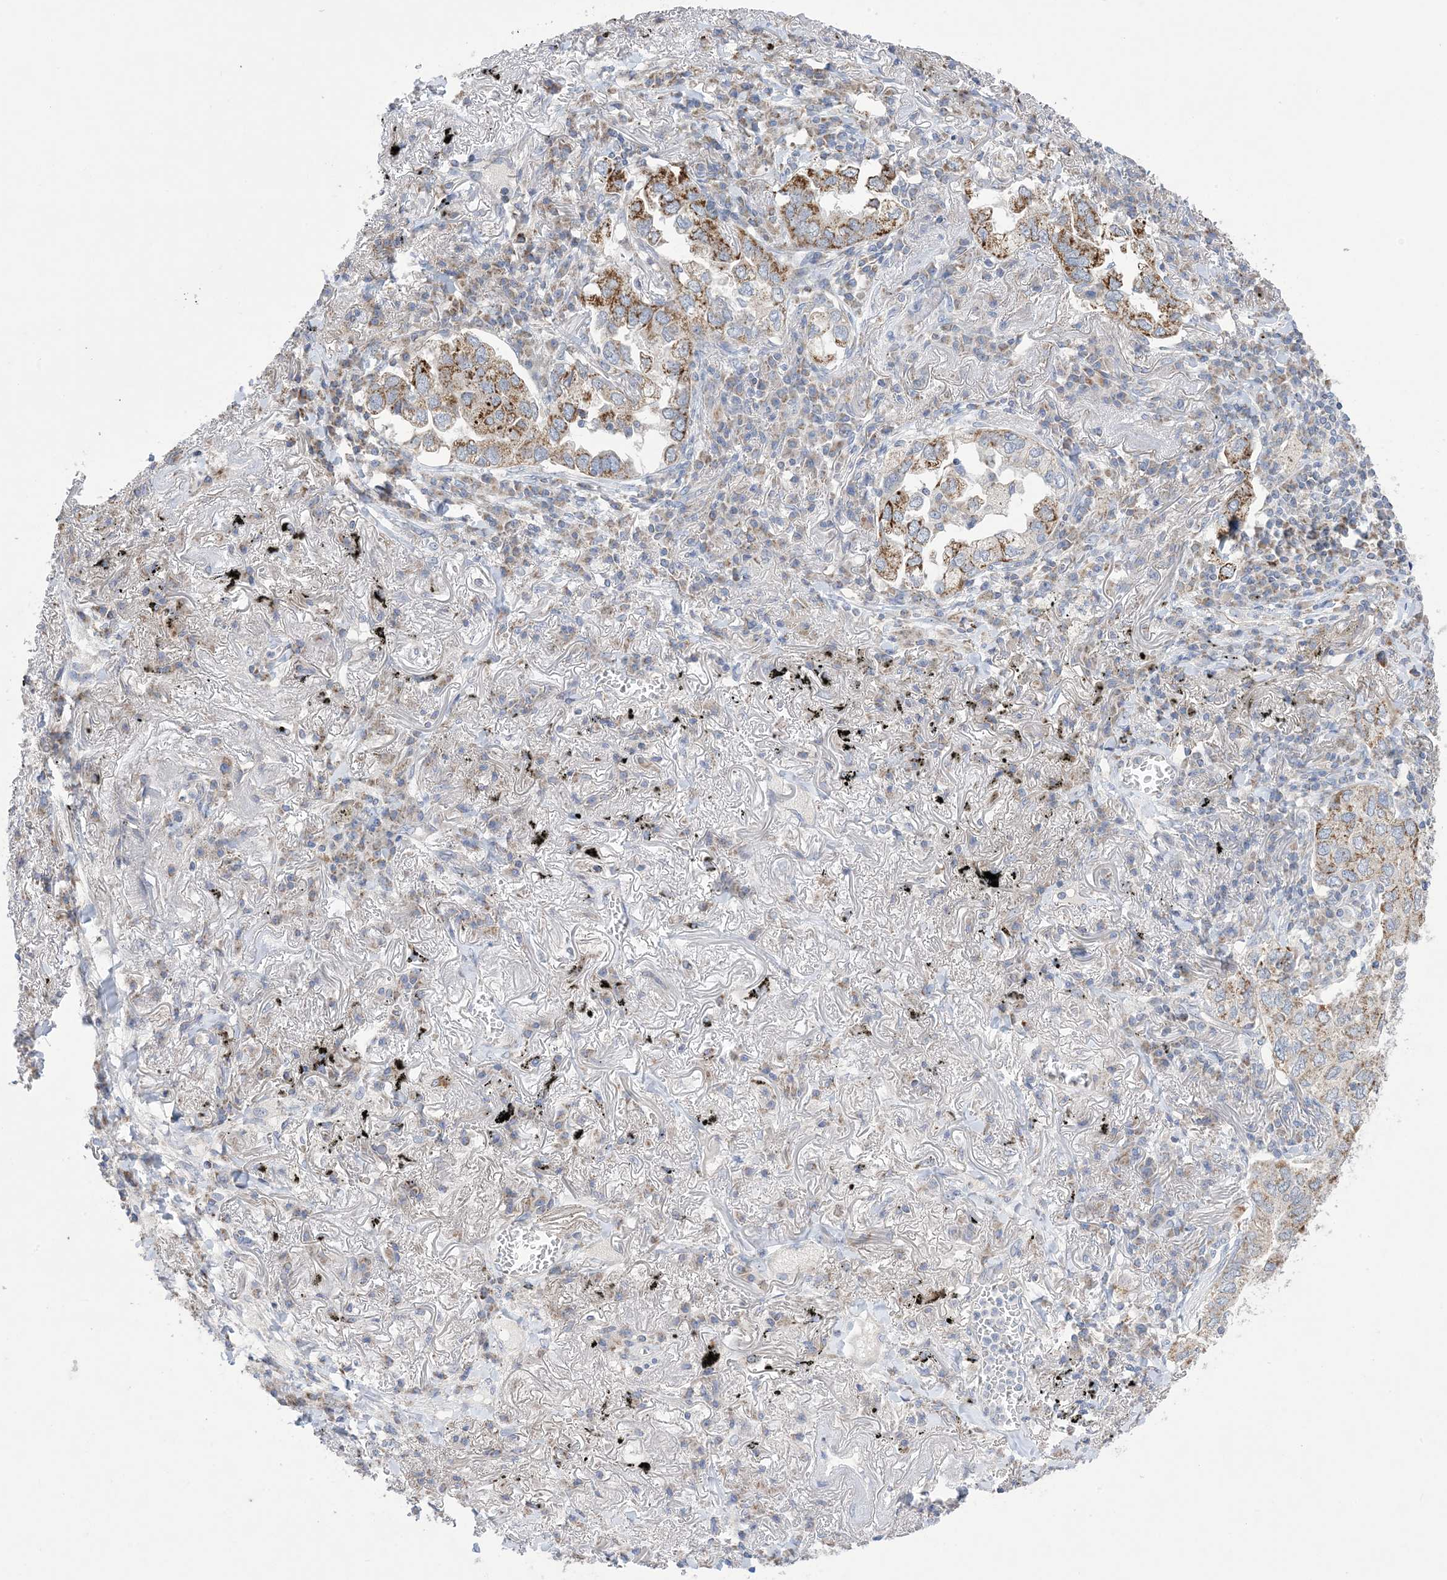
{"staining": {"intensity": "moderate", "quantity": "25%-75%", "location": "cytoplasmic/membranous"}, "tissue": "lung cancer", "cell_type": "Tumor cells", "image_type": "cancer", "snomed": [{"axis": "morphology", "description": "Adenocarcinoma, NOS"}, {"axis": "topography", "description": "Lung"}], "caption": "Tumor cells display medium levels of moderate cytoplasmic/membranous positivity in approximately 25%-75% of cells in lung adenocarcinoma.", "gene": "CLEC16A", "patient": {"sex": "male", "age": 65}}